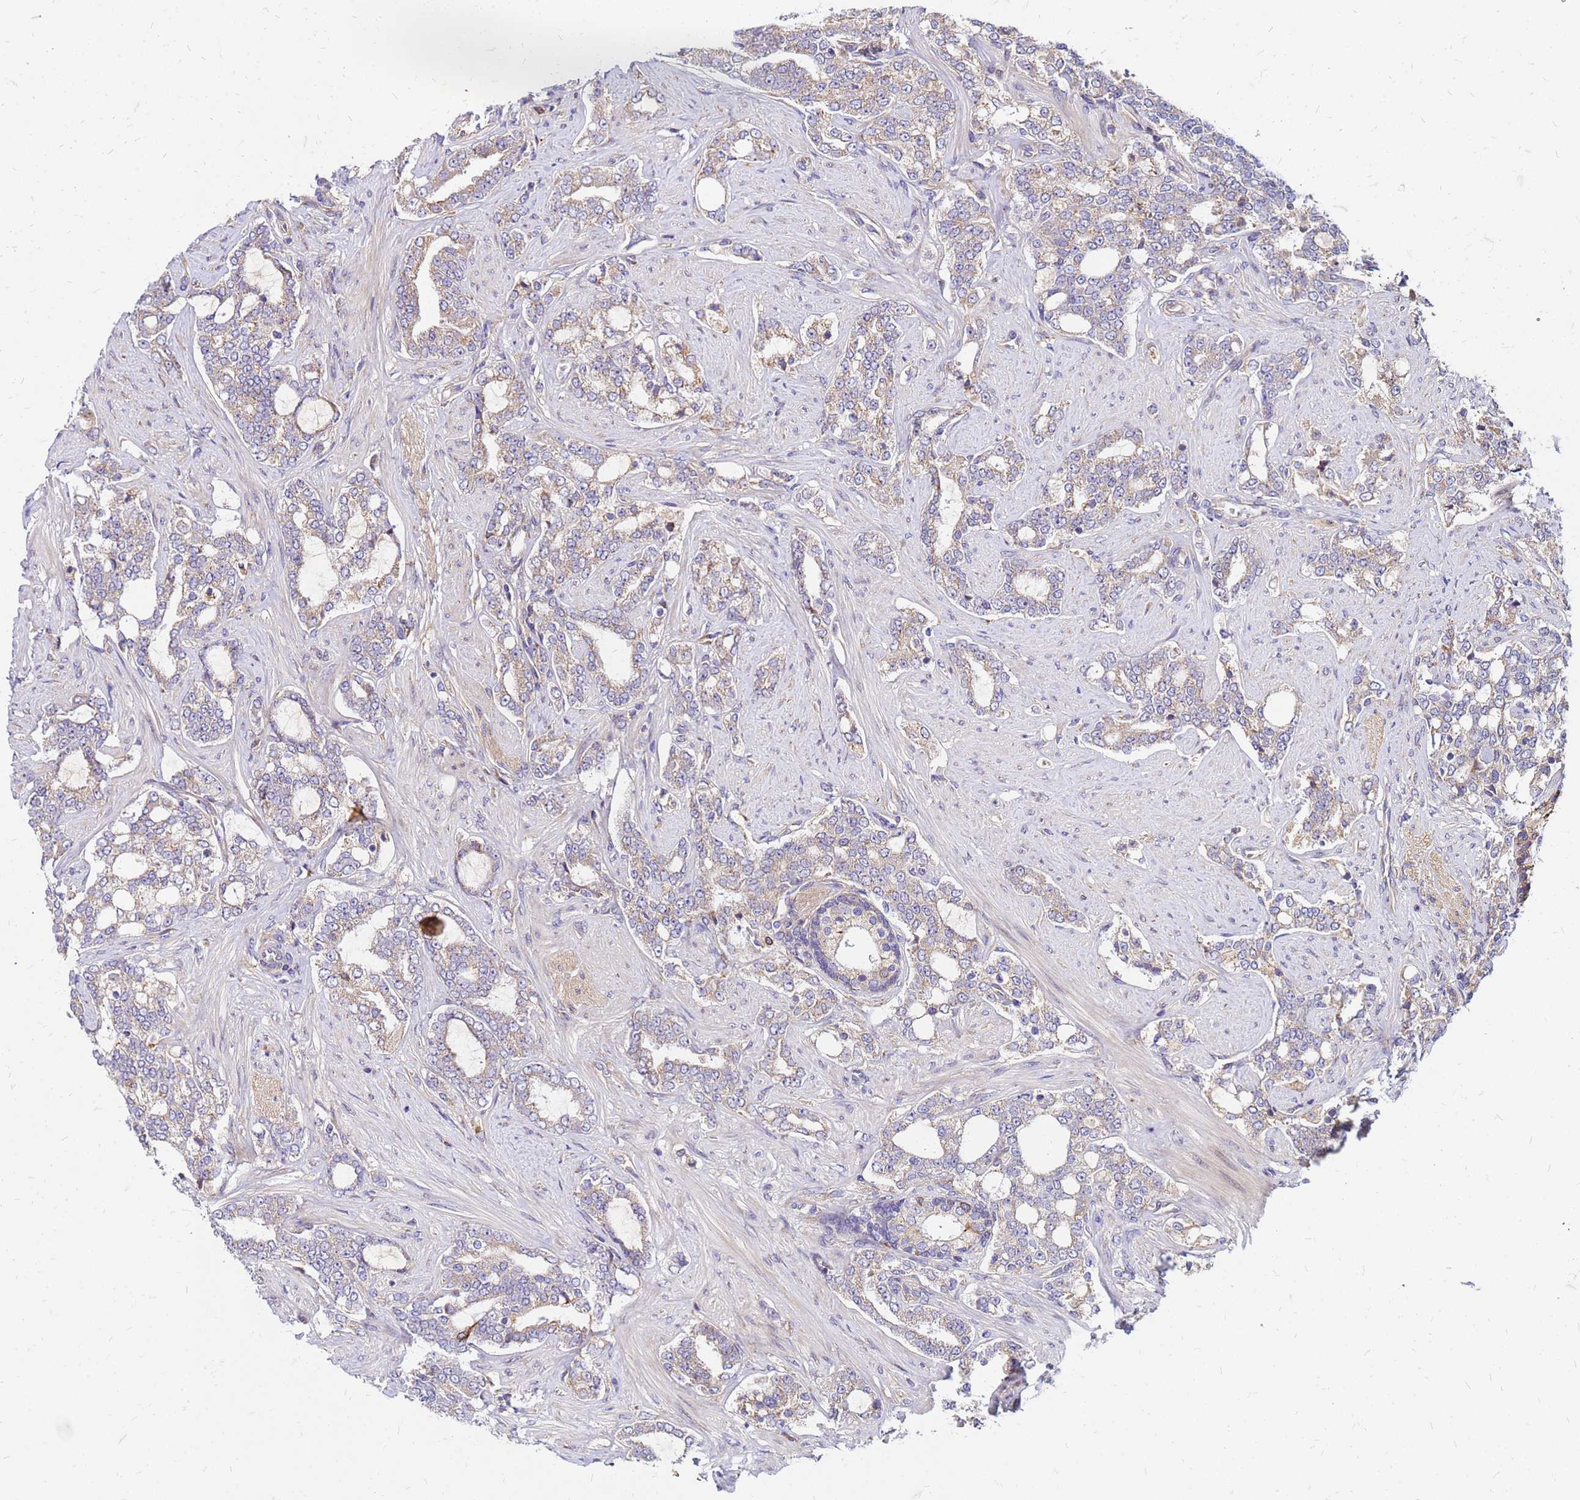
{"staining": {"intensity": "weak", "quantity": "25%-75%", "location": "cytoplasmic/membranous"}, "tissue": "prostate cancer", "cell_type": "Tumor cells", "image_type": "cancer", "snomed": [{"axis": "morphology", "description": "Adenocarcinoma, High grade"}, {"axis": "topography", "description": "Prostate"}], "caption": "Prostate cancer (high-grade adenocarcinoma) was stained to show a protein in brown. There is low levels of weak cytoplasmic/membranous expression in about 25%-75% of tumor cells. The staining was performed using DAB, with brown indicating positive protein expression. Nuclei are stained blue with hematoxylin.", "gene": "VMO1", "patient": {"sex": "male", "age": 64}}